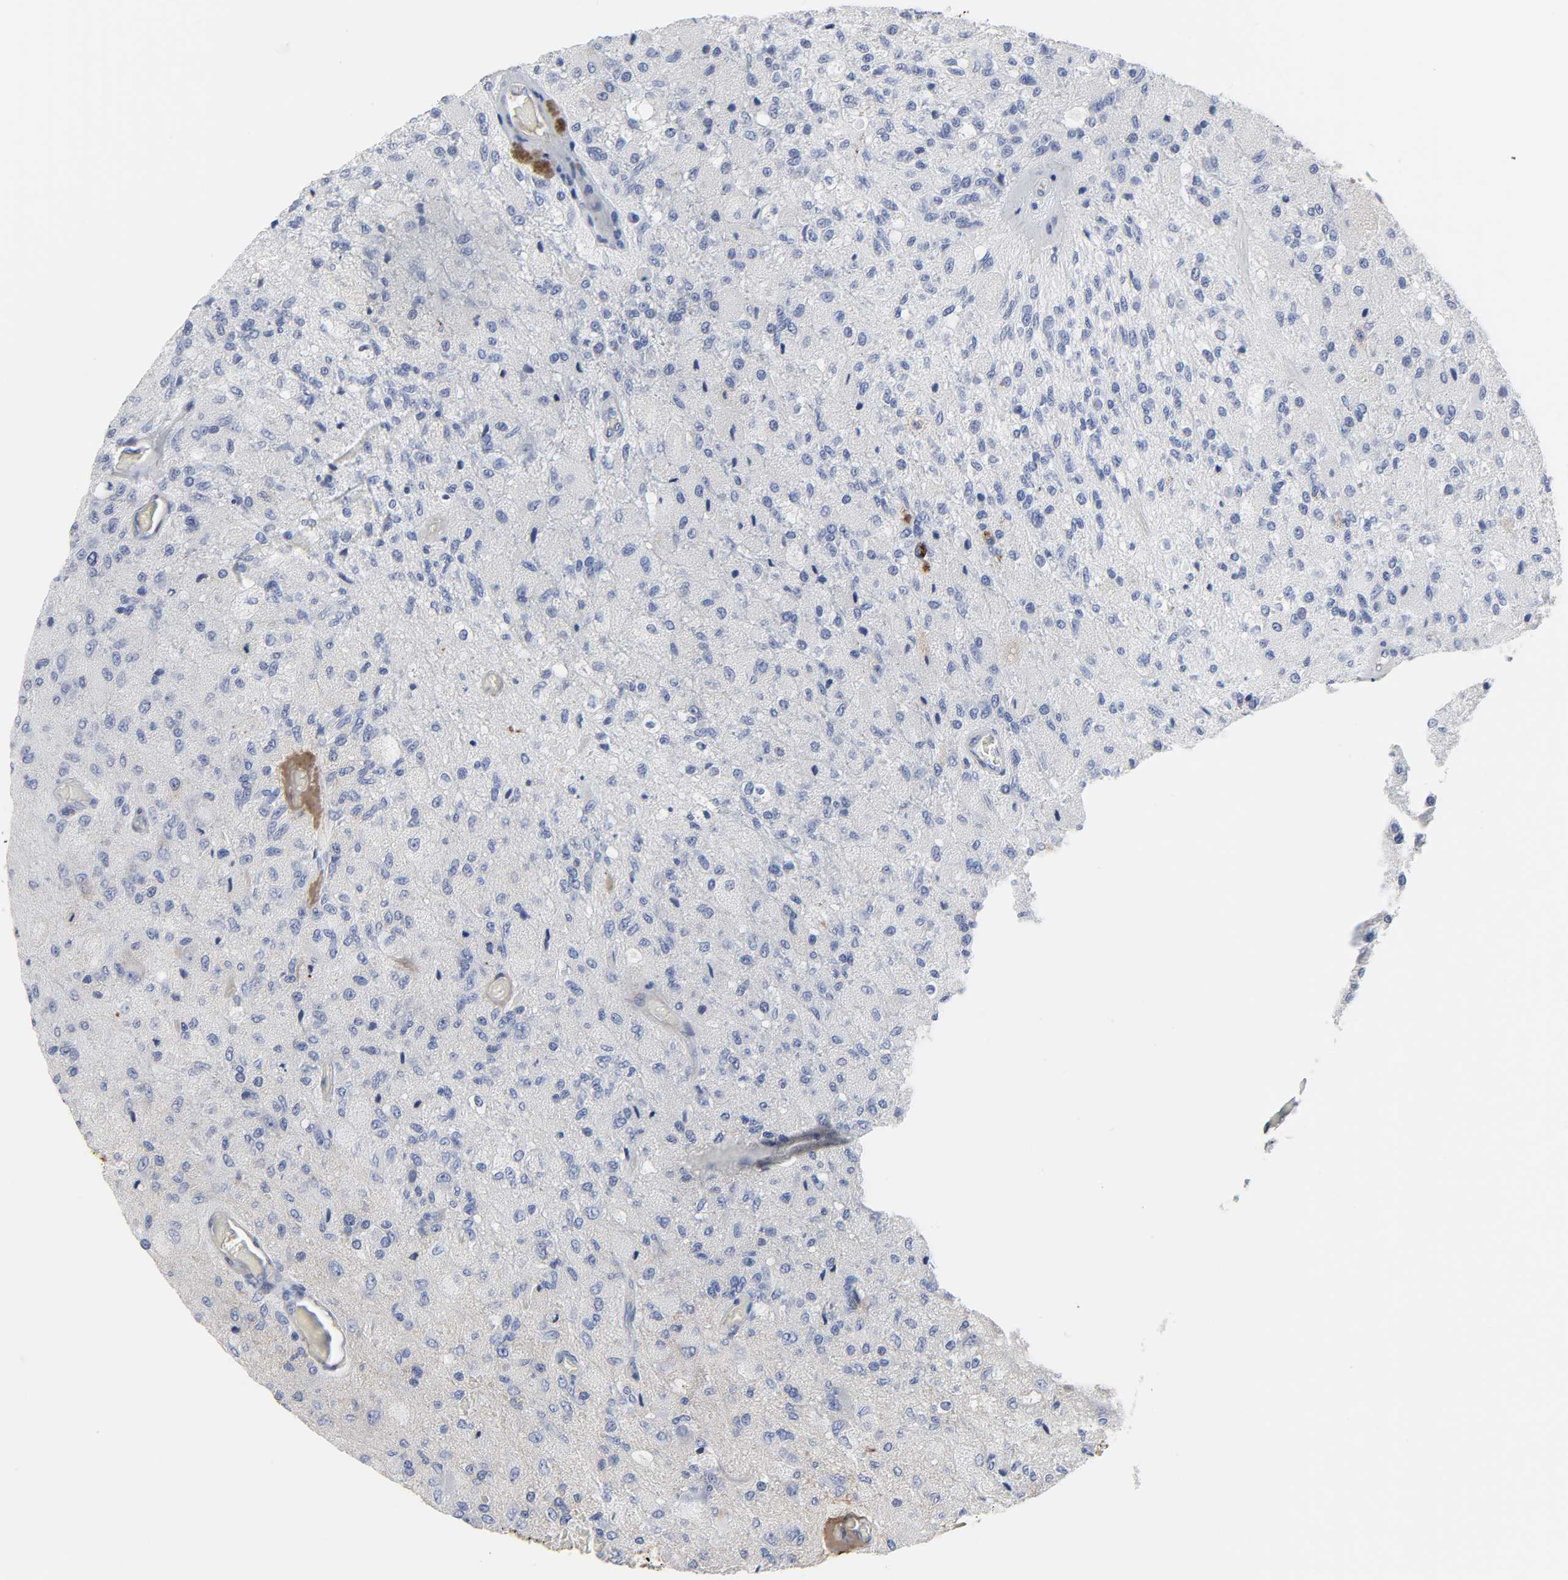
{"staining": {"intensity": "negative", "quantity": "none", "location": "none"}, "tissue": "glioma", "cell_type": "Tumor cells", "image_type": "cancer", "snomed": [{"axis": "morphology", "description": "Normal tissue, NOS"}, {"axis": "morphology", "description": "Glioma, malignant, High grade"}, {"axis": "topography", "description": "Cerebral cortex"}], "caption": "Immunohistochemical staining of human high-grade glioma (malignant) exhibits no significant staining in tumor cells.", "gene": "FBLN1", "patient": {"sex": "male", "age": 77}}